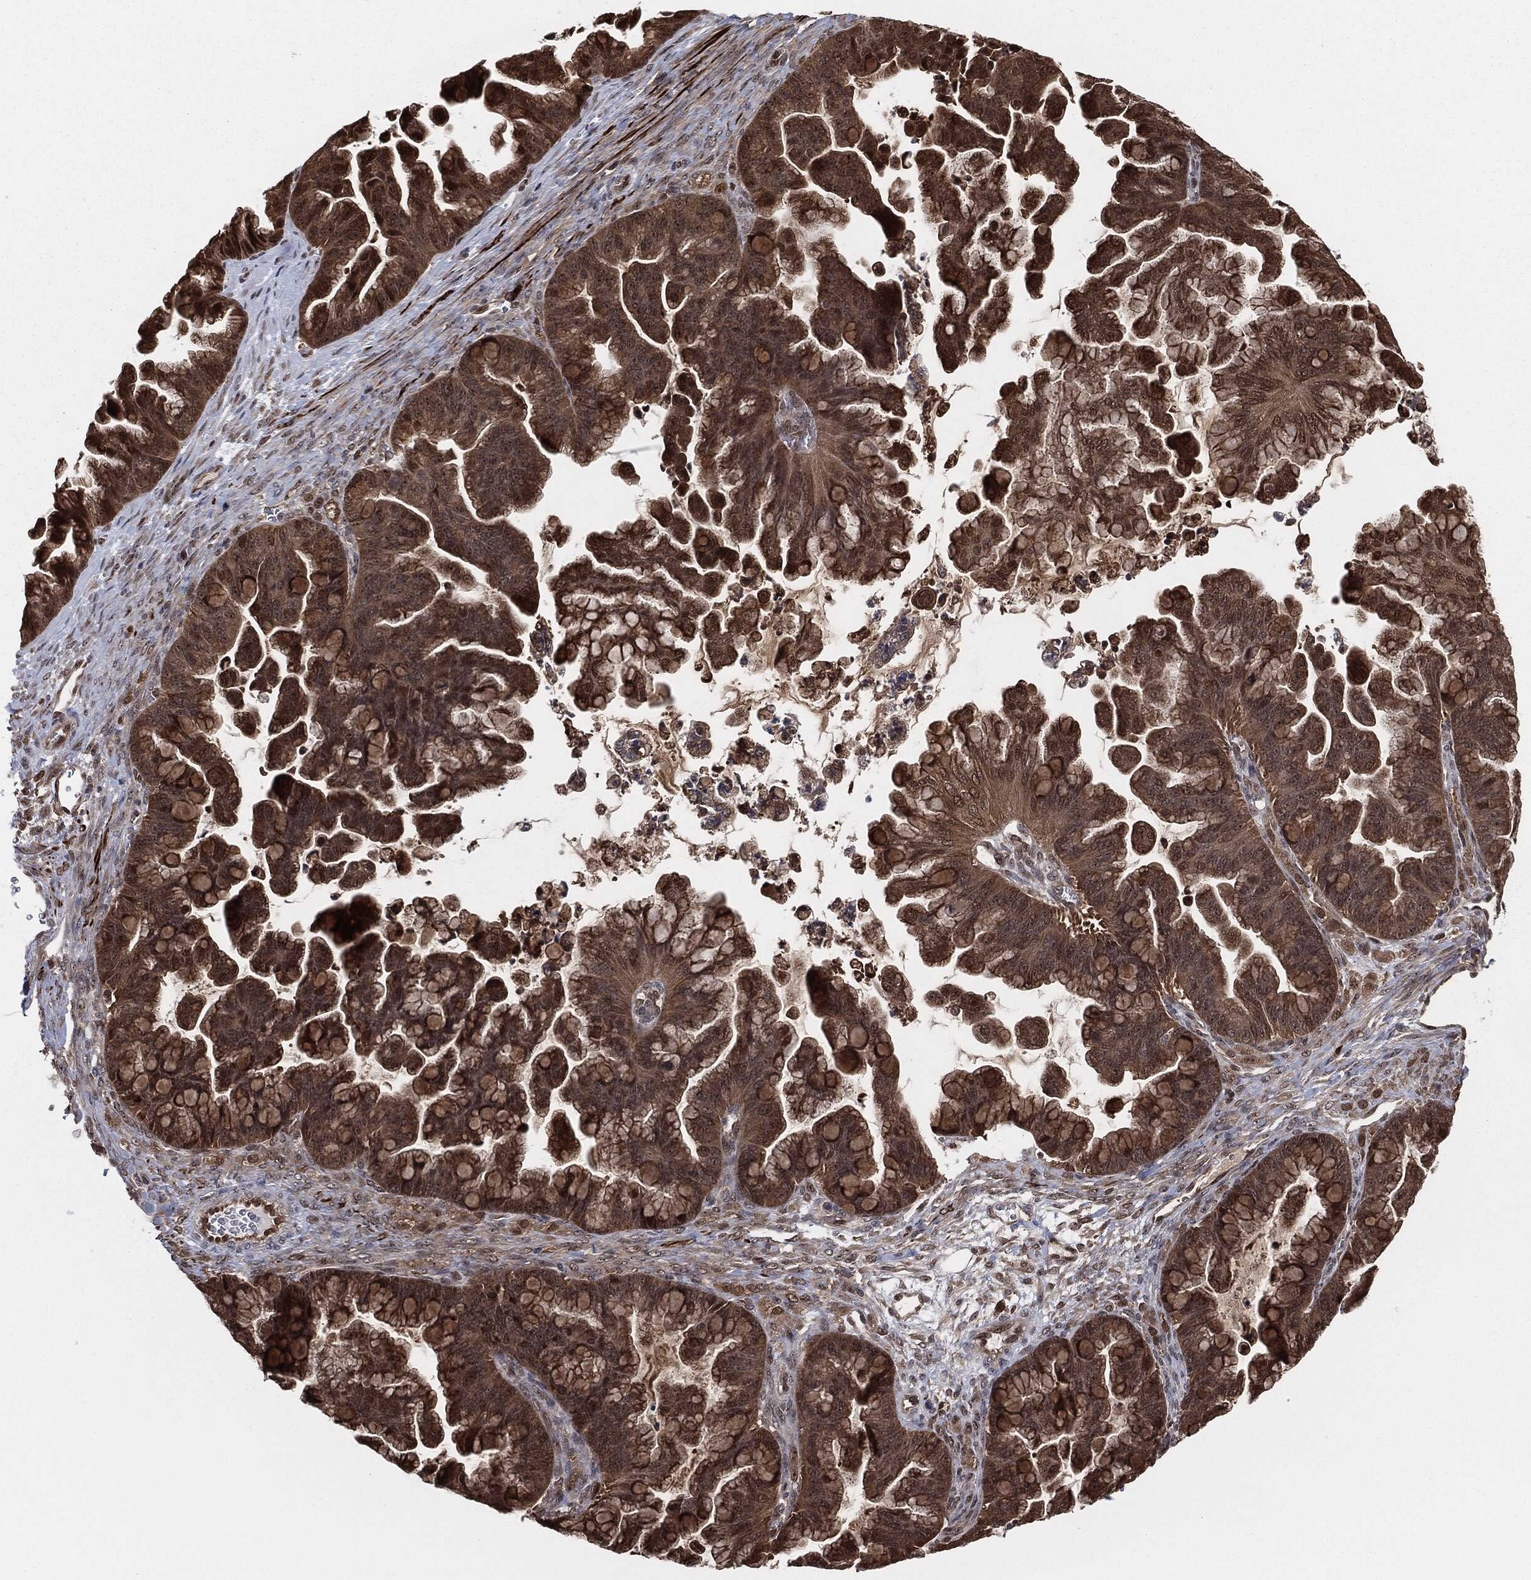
{"staining": {"intensity": "weak", "quantity": ">75%", "location": "cytoplasmic/membranous"}, "tissue": "ovarian cancer", "cell_type": "Tumor cells", "image_type": "cancer", "snomed": [{"axis": "morphology", "description": "Cystadenocarcinoma, mucinous, NOS"}, {"axis": "topography", "description": "Ovary"}], "caption": "A low amount of weak cytoplasmic/membranous staining is appreciated in approximately >75% of tumor cells in ovarian cancer (mucinous cystadenocarcinoma) tissue.", "gene": "CAPRIN2", "patient": {"sex": "female", "age": 67}}